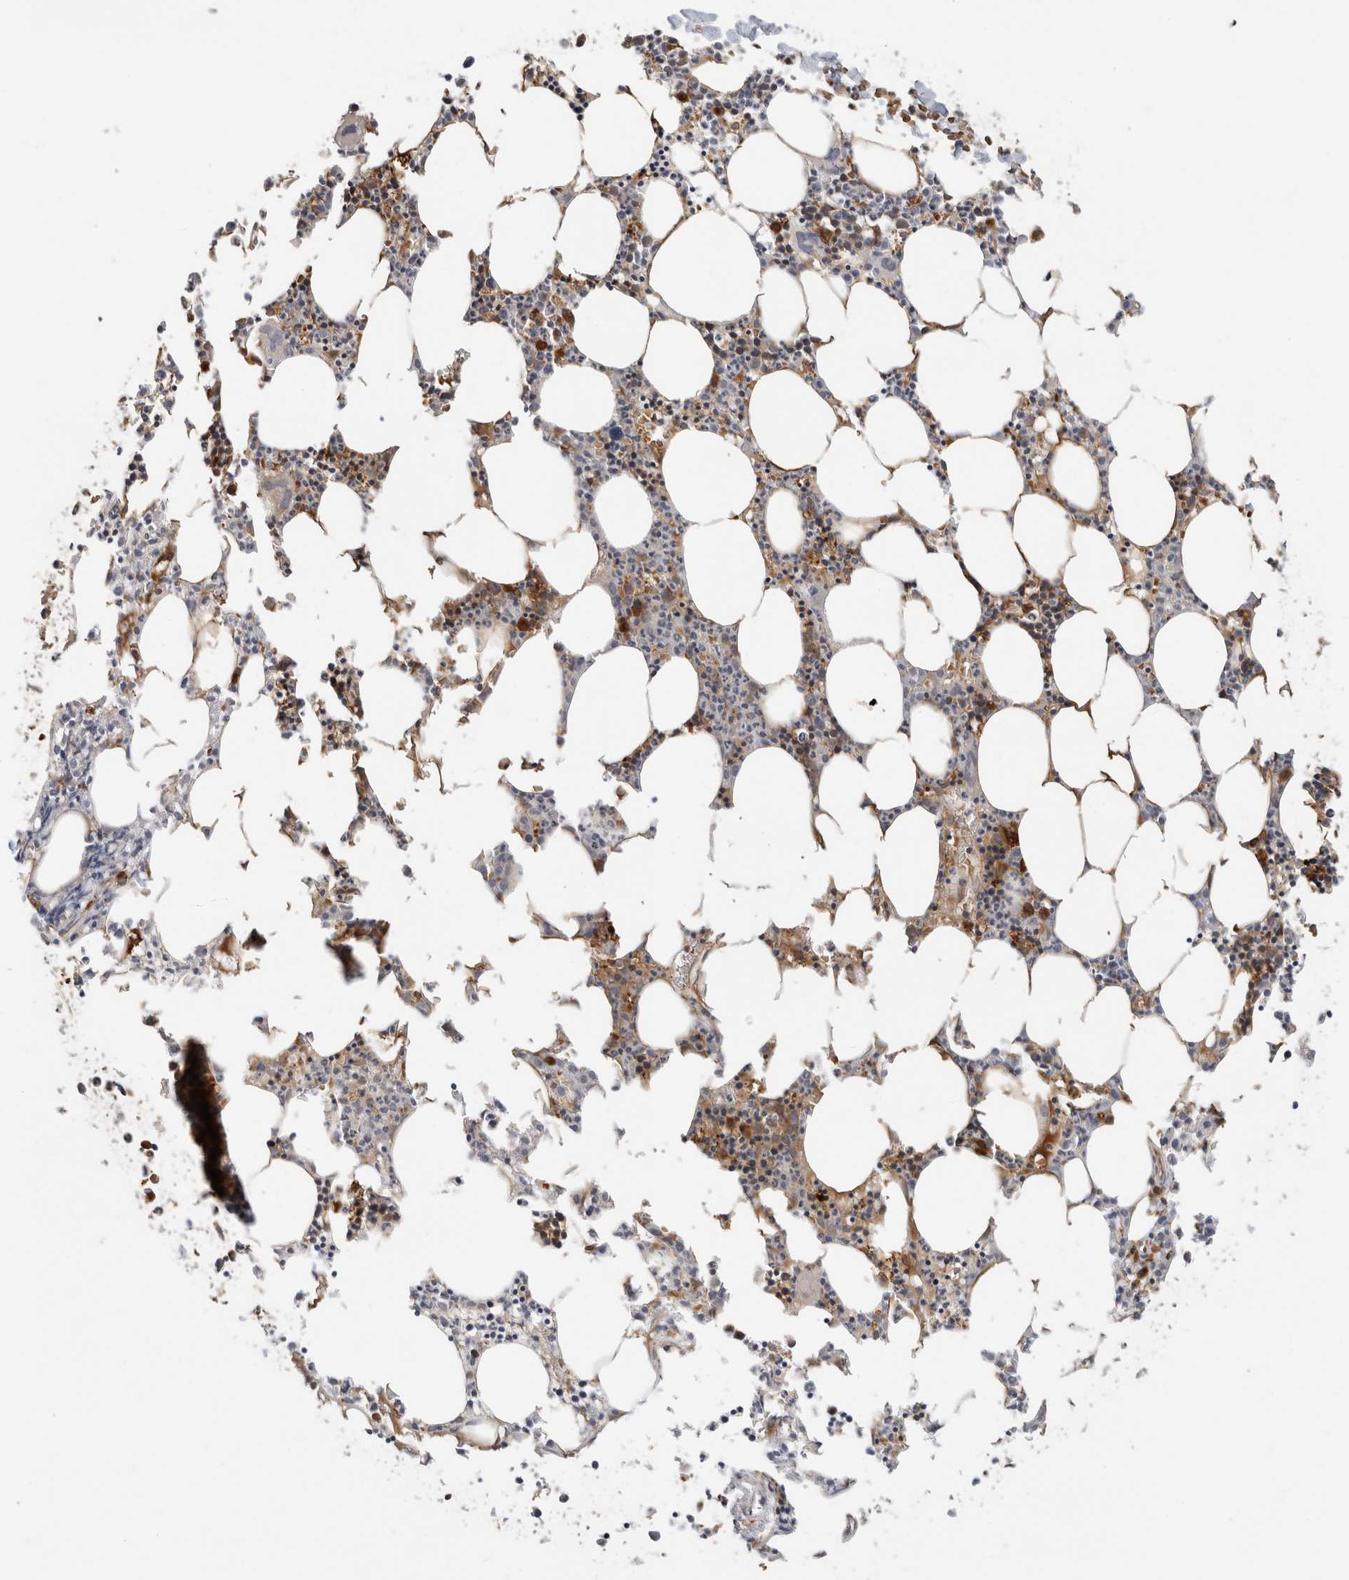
{"staining": {"intensity": "moderate", "quantity": "25%-75%", "location": "cytoplasmic/membranous"}, "tissue": "bone marrow", "cell_type": "Hematopoietic cells", "image_type": "normal", "snomed": [{"axis": "morphology", "description": "Normal tissue, NOS"}, {"axis": "morphology", "description": "Inflammation, NOS"}, {"axis": "topography", "description": "Bone marrow"}], "caption": "Protein analysis of normal bone marrow reveals moderate cytoplasmic/membranous positivity in about 25%-75% of hematopoietic cells. (Stains: DAB in brown, nuclei in blue, Microscopy: brightfield microscopy at high magnification).", "gene": "APOL2", "patient": {"sex": "female", "age": 62}}